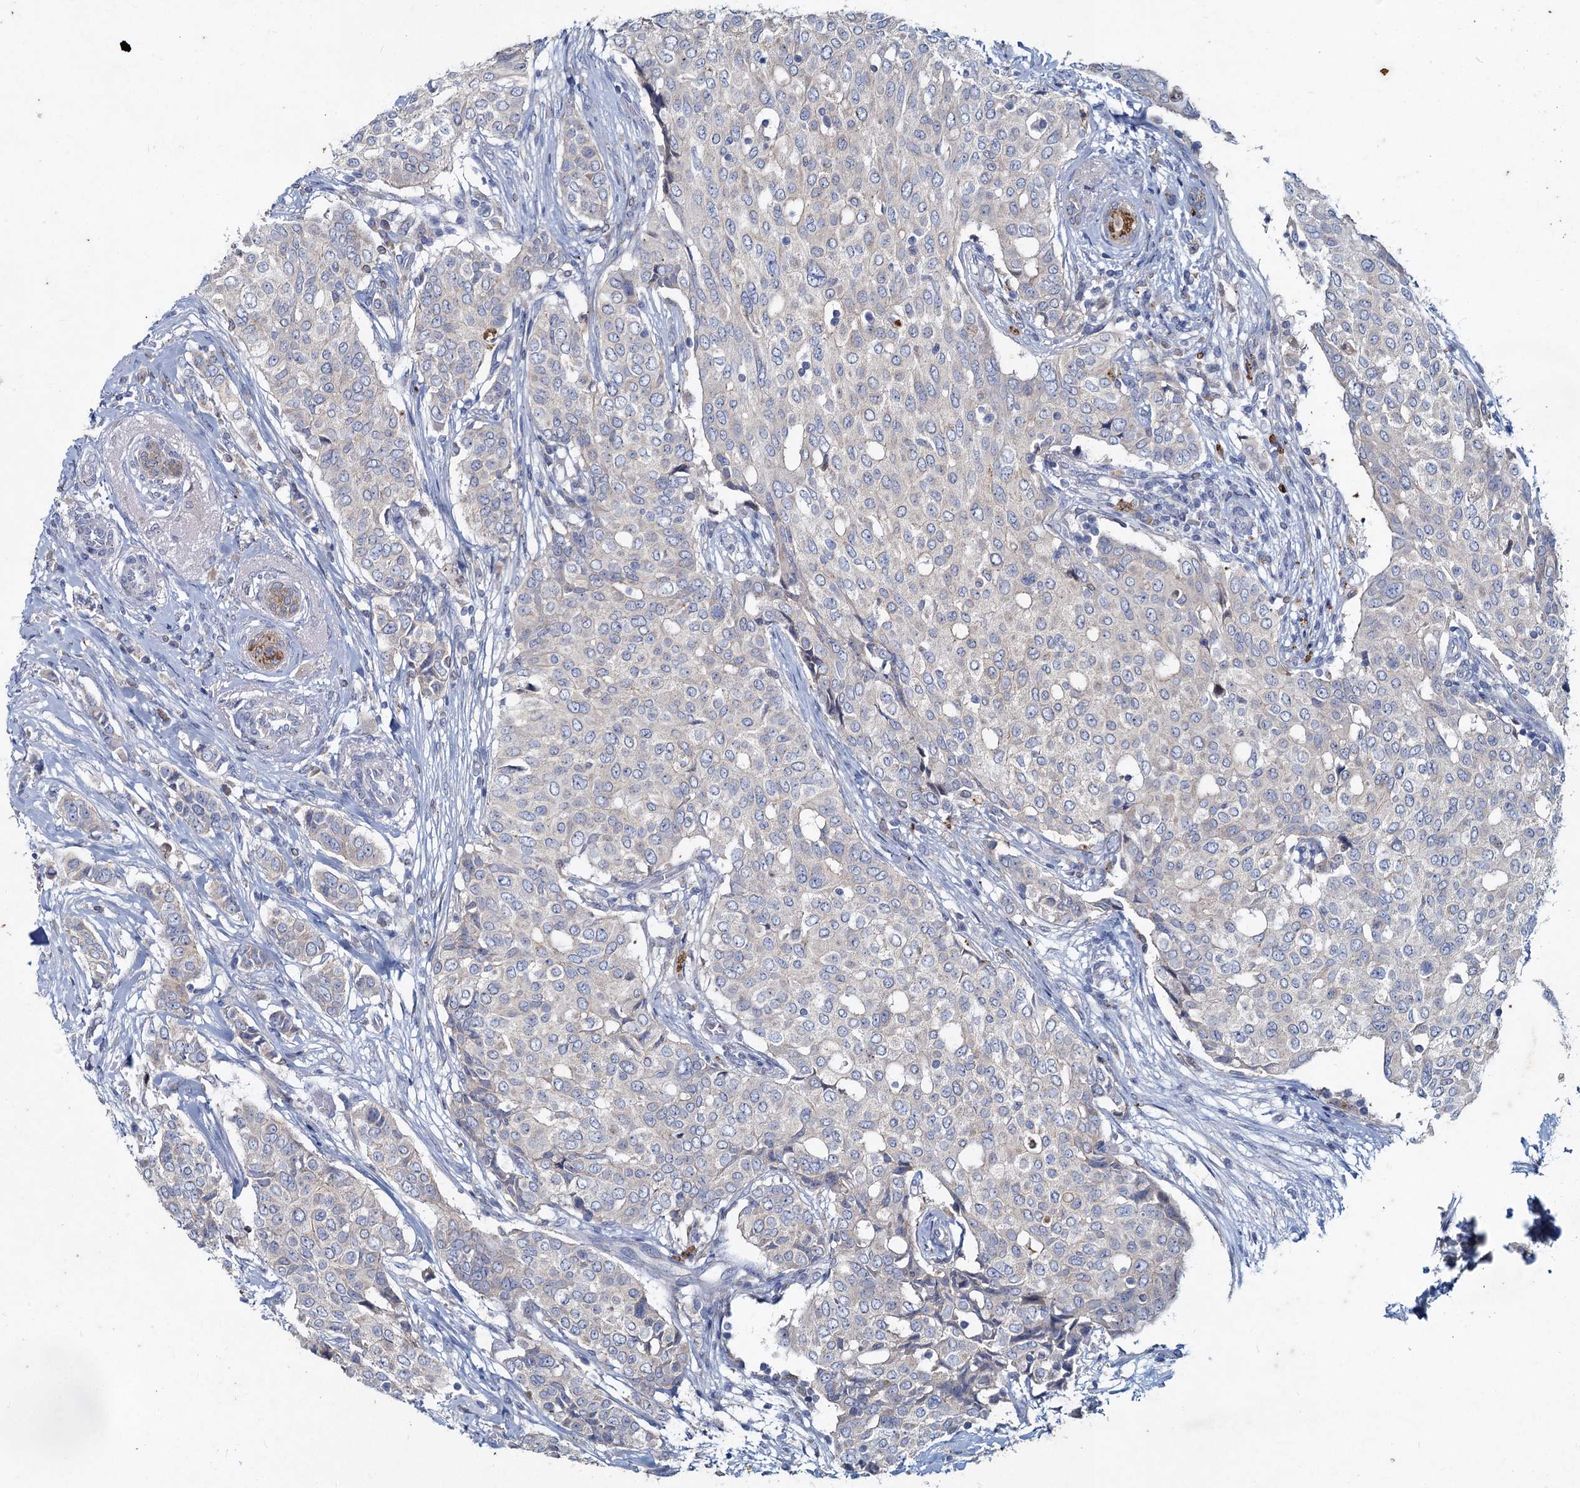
{"staining": {"intensity": "negative", "quantity": "none", "location": "none"}, "tissue": "breast cancer", "cell_type": "Tumor cells", "image_type": "cancer", "snomed": [{"axis": "morphology", "description": "Lobular carcinoma"}, {"axis": "topography", "description": "Breast"}], "caption": "The IHC image has no significant positivity in tumor cells of lobular carcinoma (breast) tissue.", "gene": "TMX2", "patient": {"sex": "female", "age": 51}}